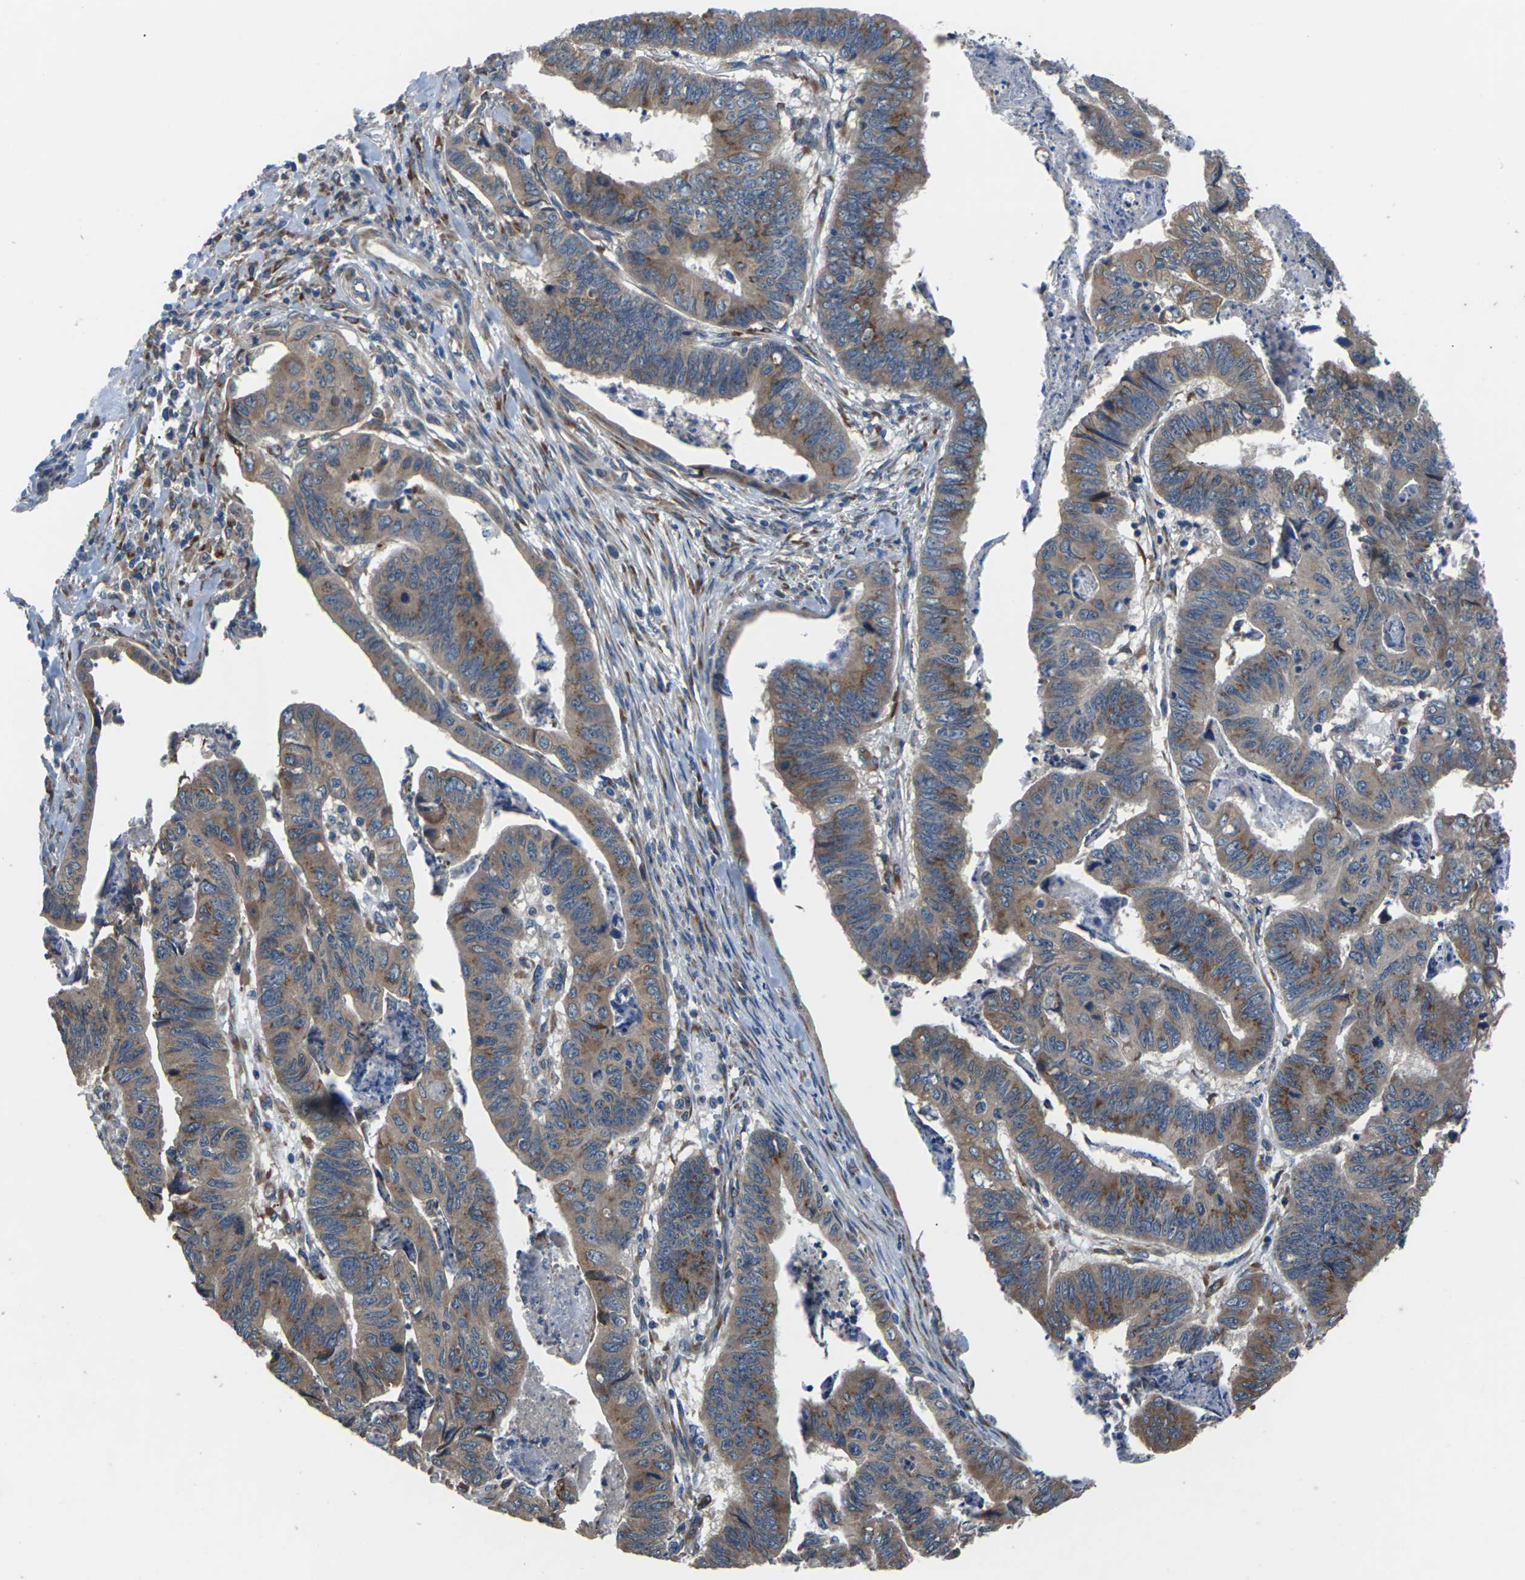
{"staining": {"intensity": "moderate", "quantity": ">75%", "location": "cytoplasmic/membranous"}, "tissue": "stomach cancer", "cell_type": "Tumor cells", "image_type": "cancer", "snomed": [{"axis": "morphology", "description": "Adenocarcinoma, NOS"}, {"axis": "topography", "description": "Stomach, lower"}], "caption": "Immunohistochemical staining of human stomach cancer reveals medium levels of moderate cytoplasmic/membranous positivity in approximately >75% of tumor cells.", "gene": "GABRP", "patient": {"sex": "male", "age": 77}}